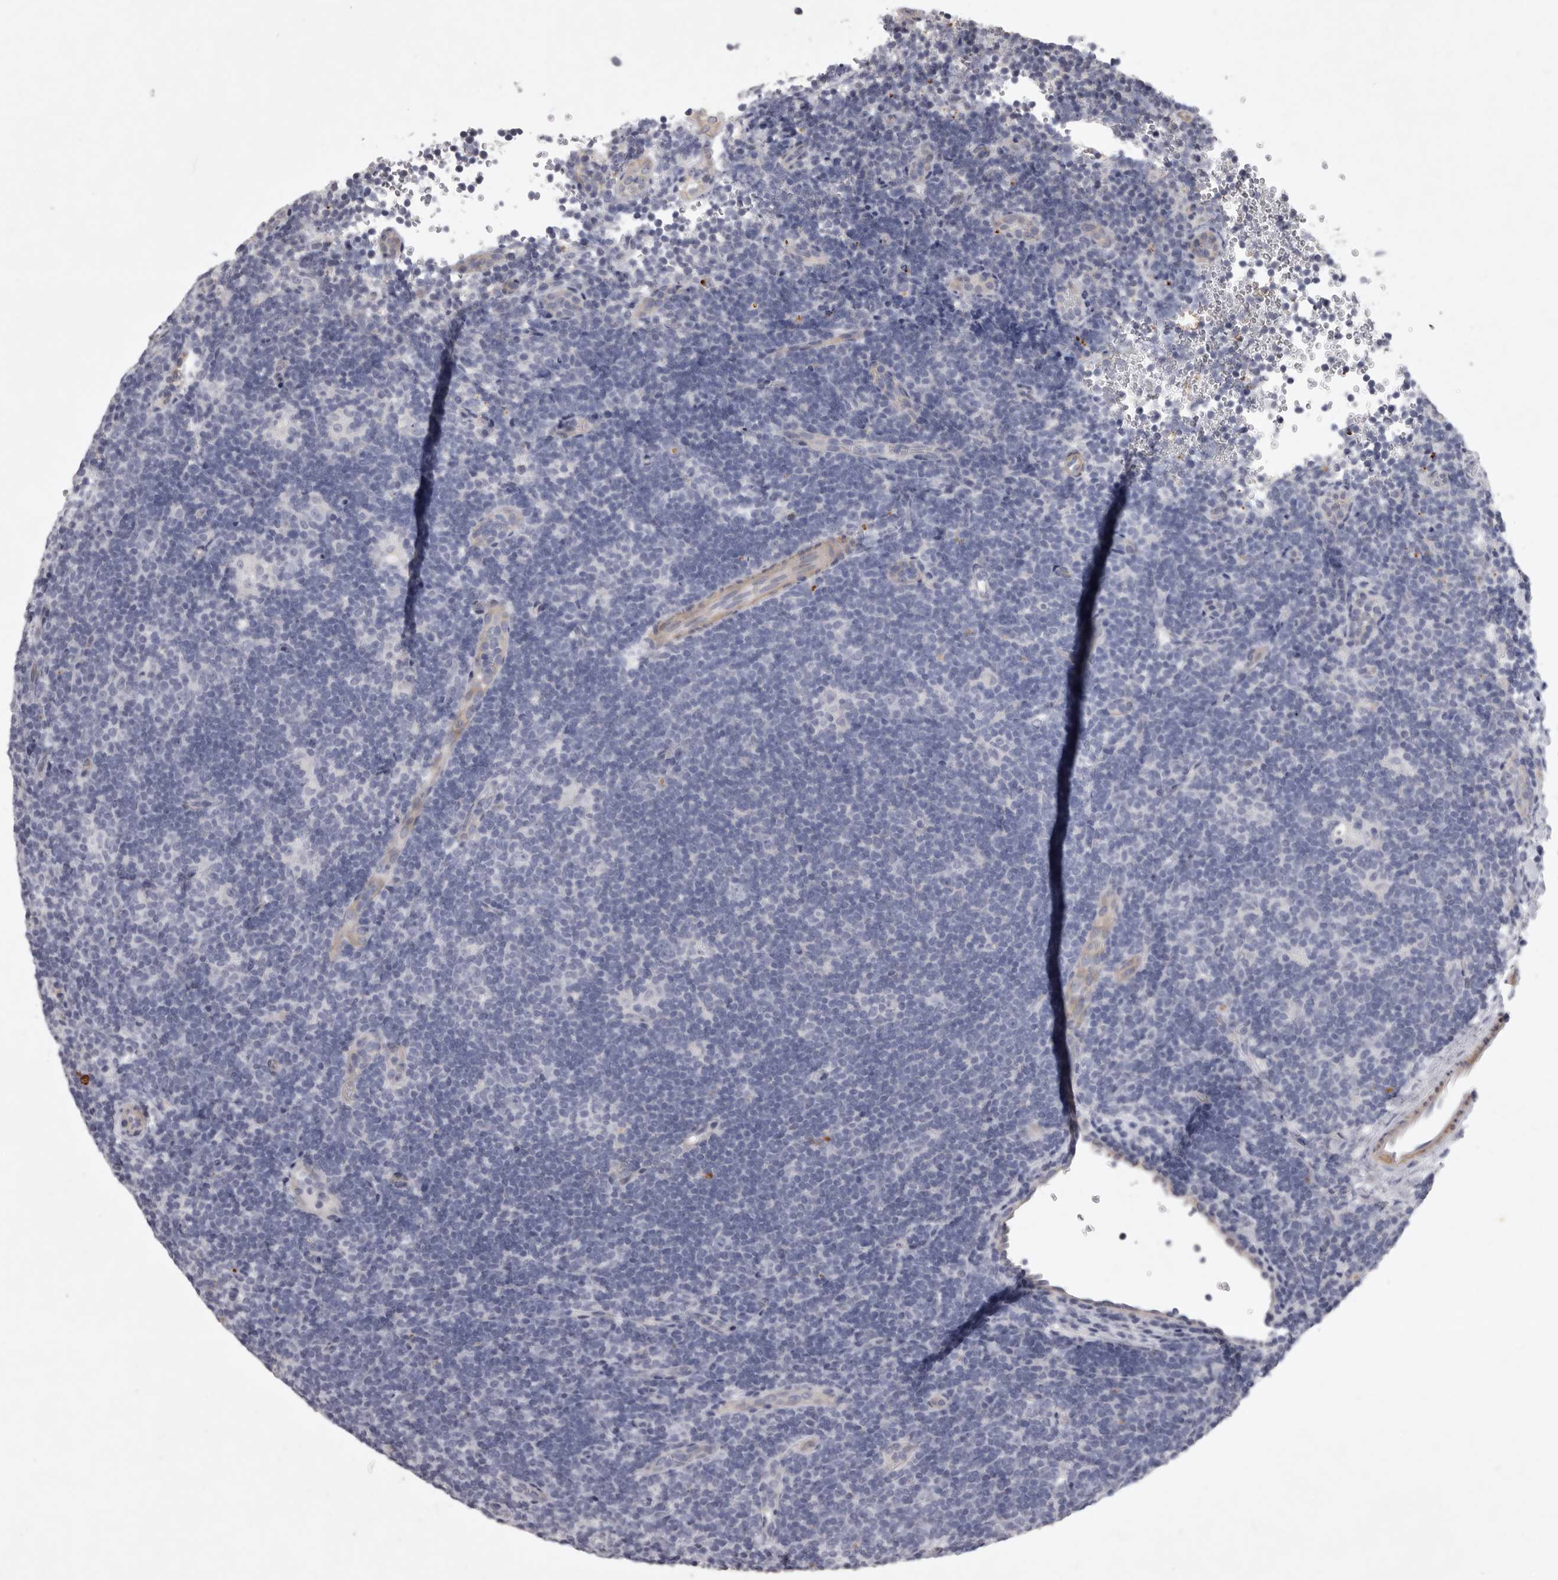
{"staining": {"intensity": "negative", "quantity": "none", "location": "none"}, "tissue": "lymphoma", "cell_type": "Tumor cells", "image_type": "cancer", "snomed": [{"axis": "morphology", "description": "Hodgkin's disease, NOS"}, {"axis": "topography", "description": "Lymph node"}], "caption": "DAB (3,3'-diaminobenzidine) immunohistochemical staining of lymphoma exhibits no significant staining in tumor cells.", "gene": "NKAIN4", "patient": {"sex": "female", "age": 57}}